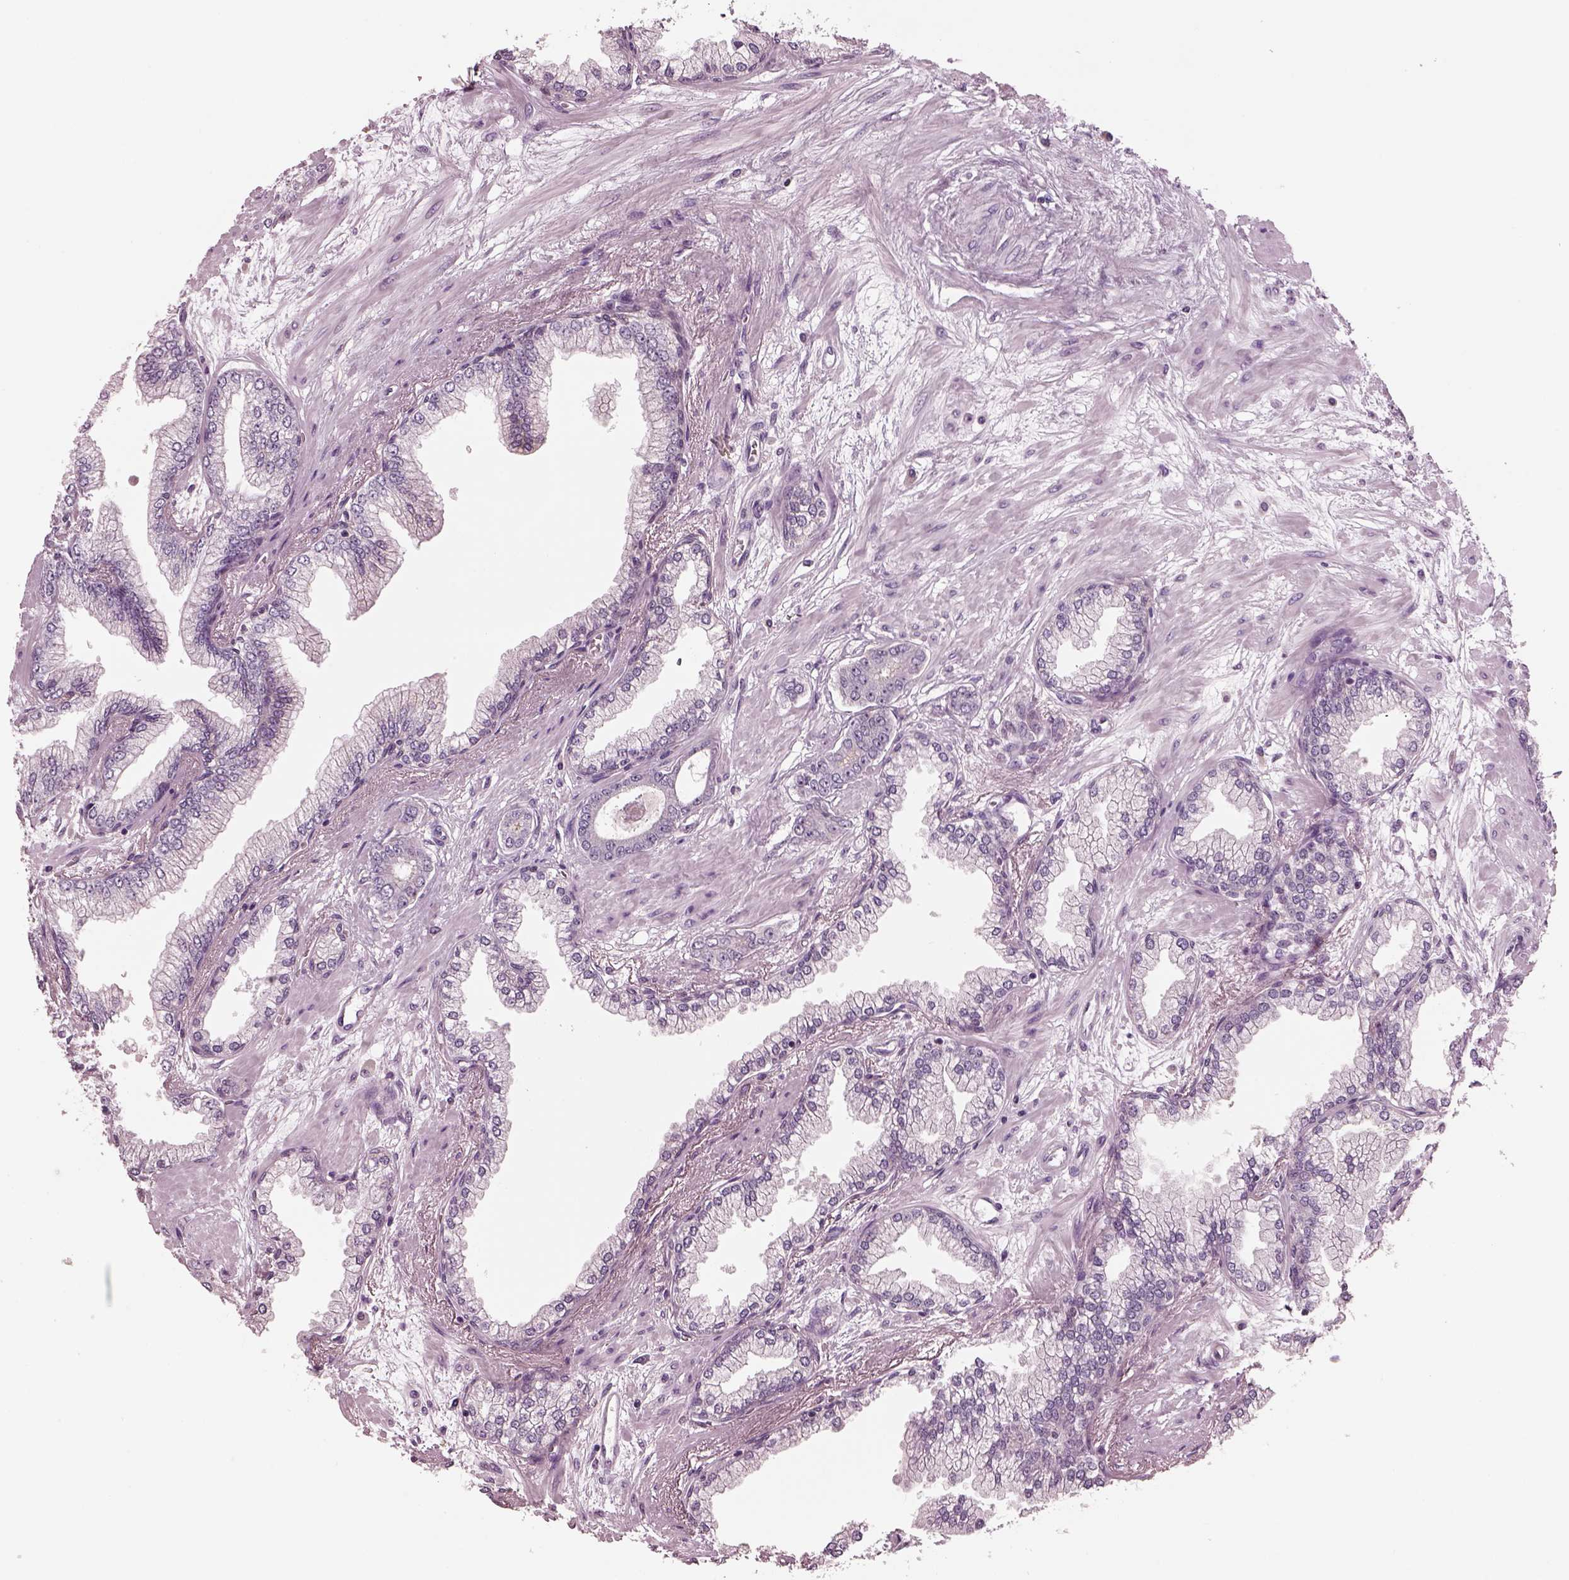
{"staining": {"intensity": "negative", "quantity": "none", "location": "none"}, "tissue": "prostate cancer", "cell_type": "Tumor cells", "image_type": "cancer", "snomed": [{"axis": "morphology", "description": "Adenocarcinoma, Low grade"}, {"axis": "topography", "description": "Prostate"}], "caption": "Tumor cells show no significant staining in prostate cancer (low-grade adenocarcinoma).", "gene": "SRI", "patient": {"sex": "male", "age": 64}}